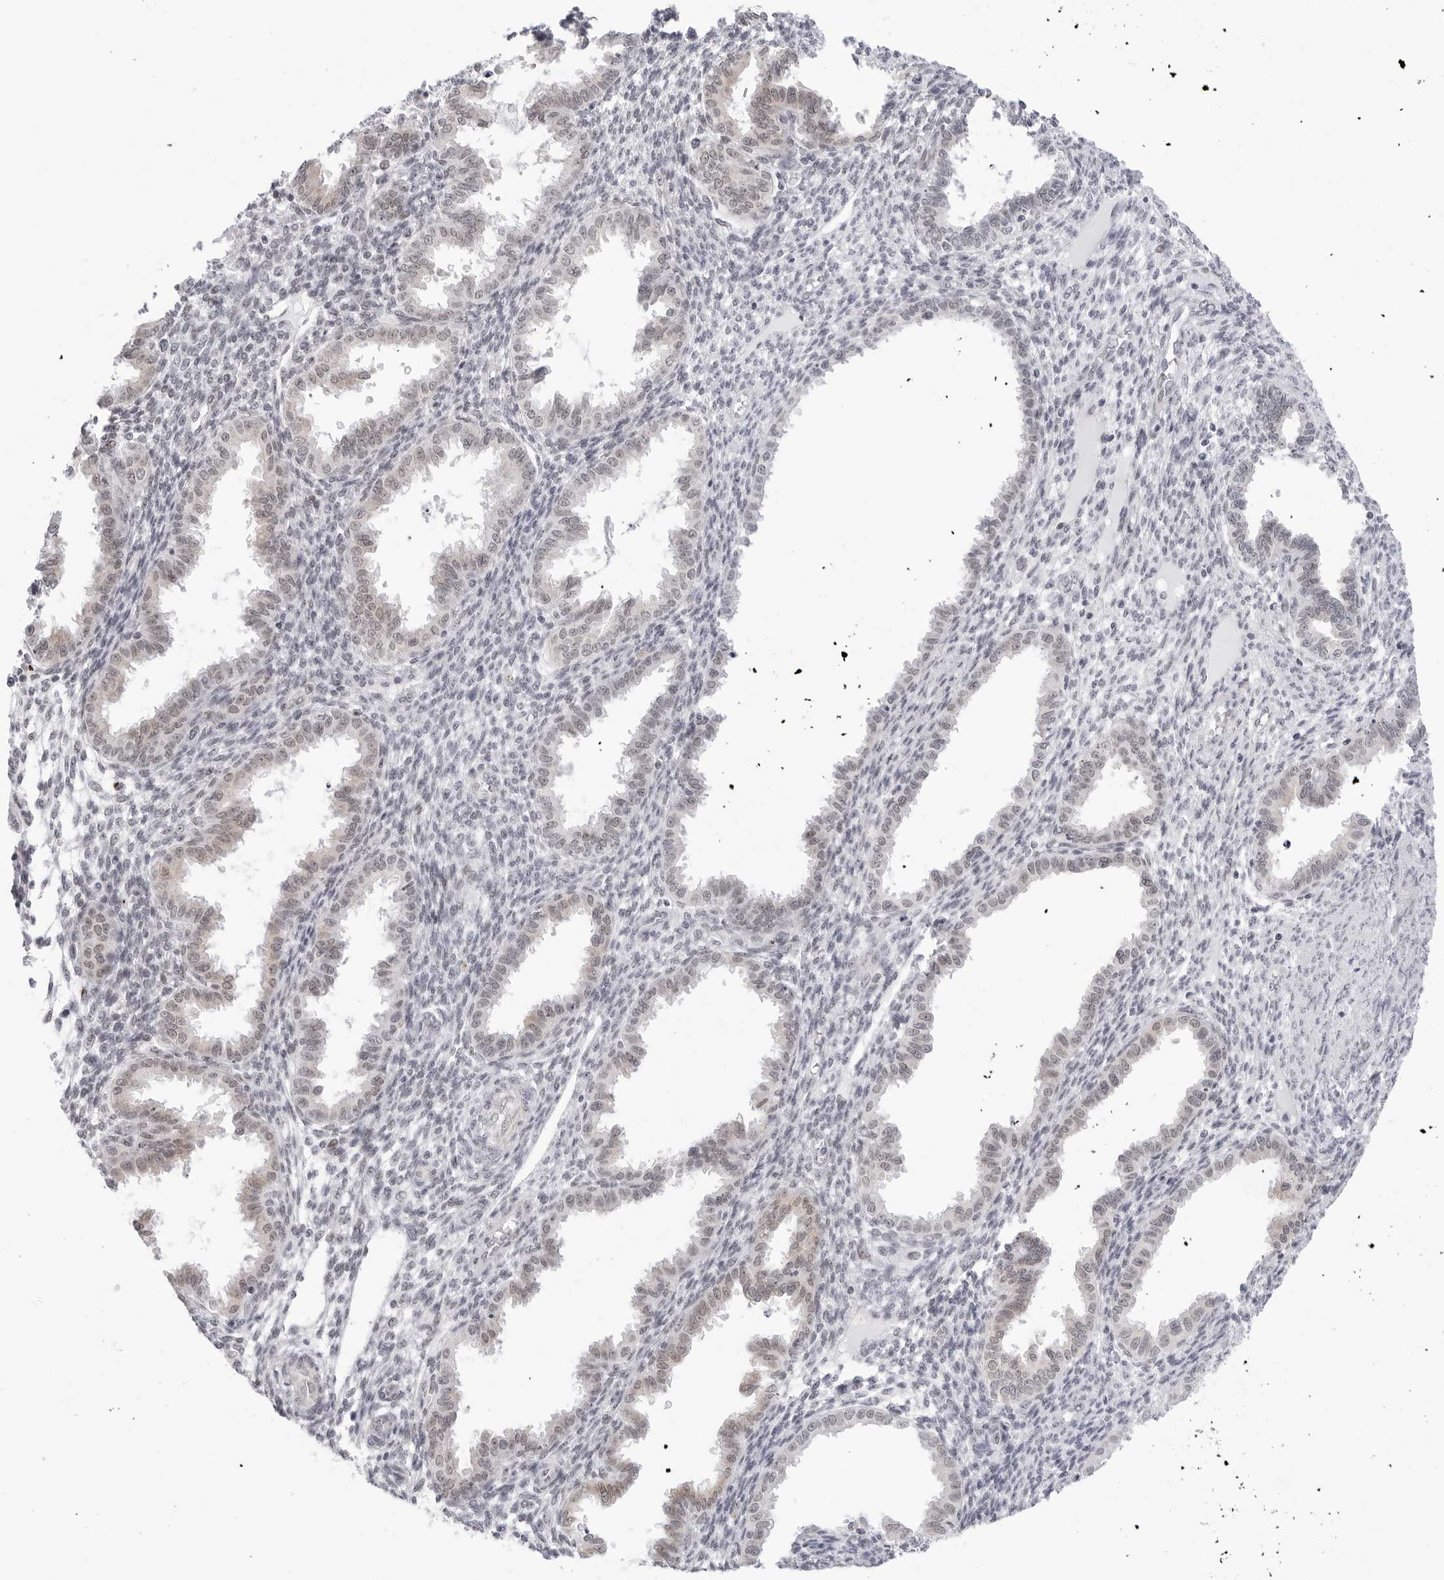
{"staining": {"intensity": "negative", "quantity": "none", "location": "none"}, "tissue": "endometrium", "cell_type": "Cells in endometrial stroma", "image_type": "normal", "snomed": [{"axis": "morphology", "description": "Normal tissue, NOS"}, {"axis": "topography", "description": "Endometrium"}], "caption": "Unremarkable endometrium was stained to show a protein in brown. There is no significant expression in cells in endometrial stroma.", "gene": "C1orf162", "patient": {"sex": "female", "age": 33}}